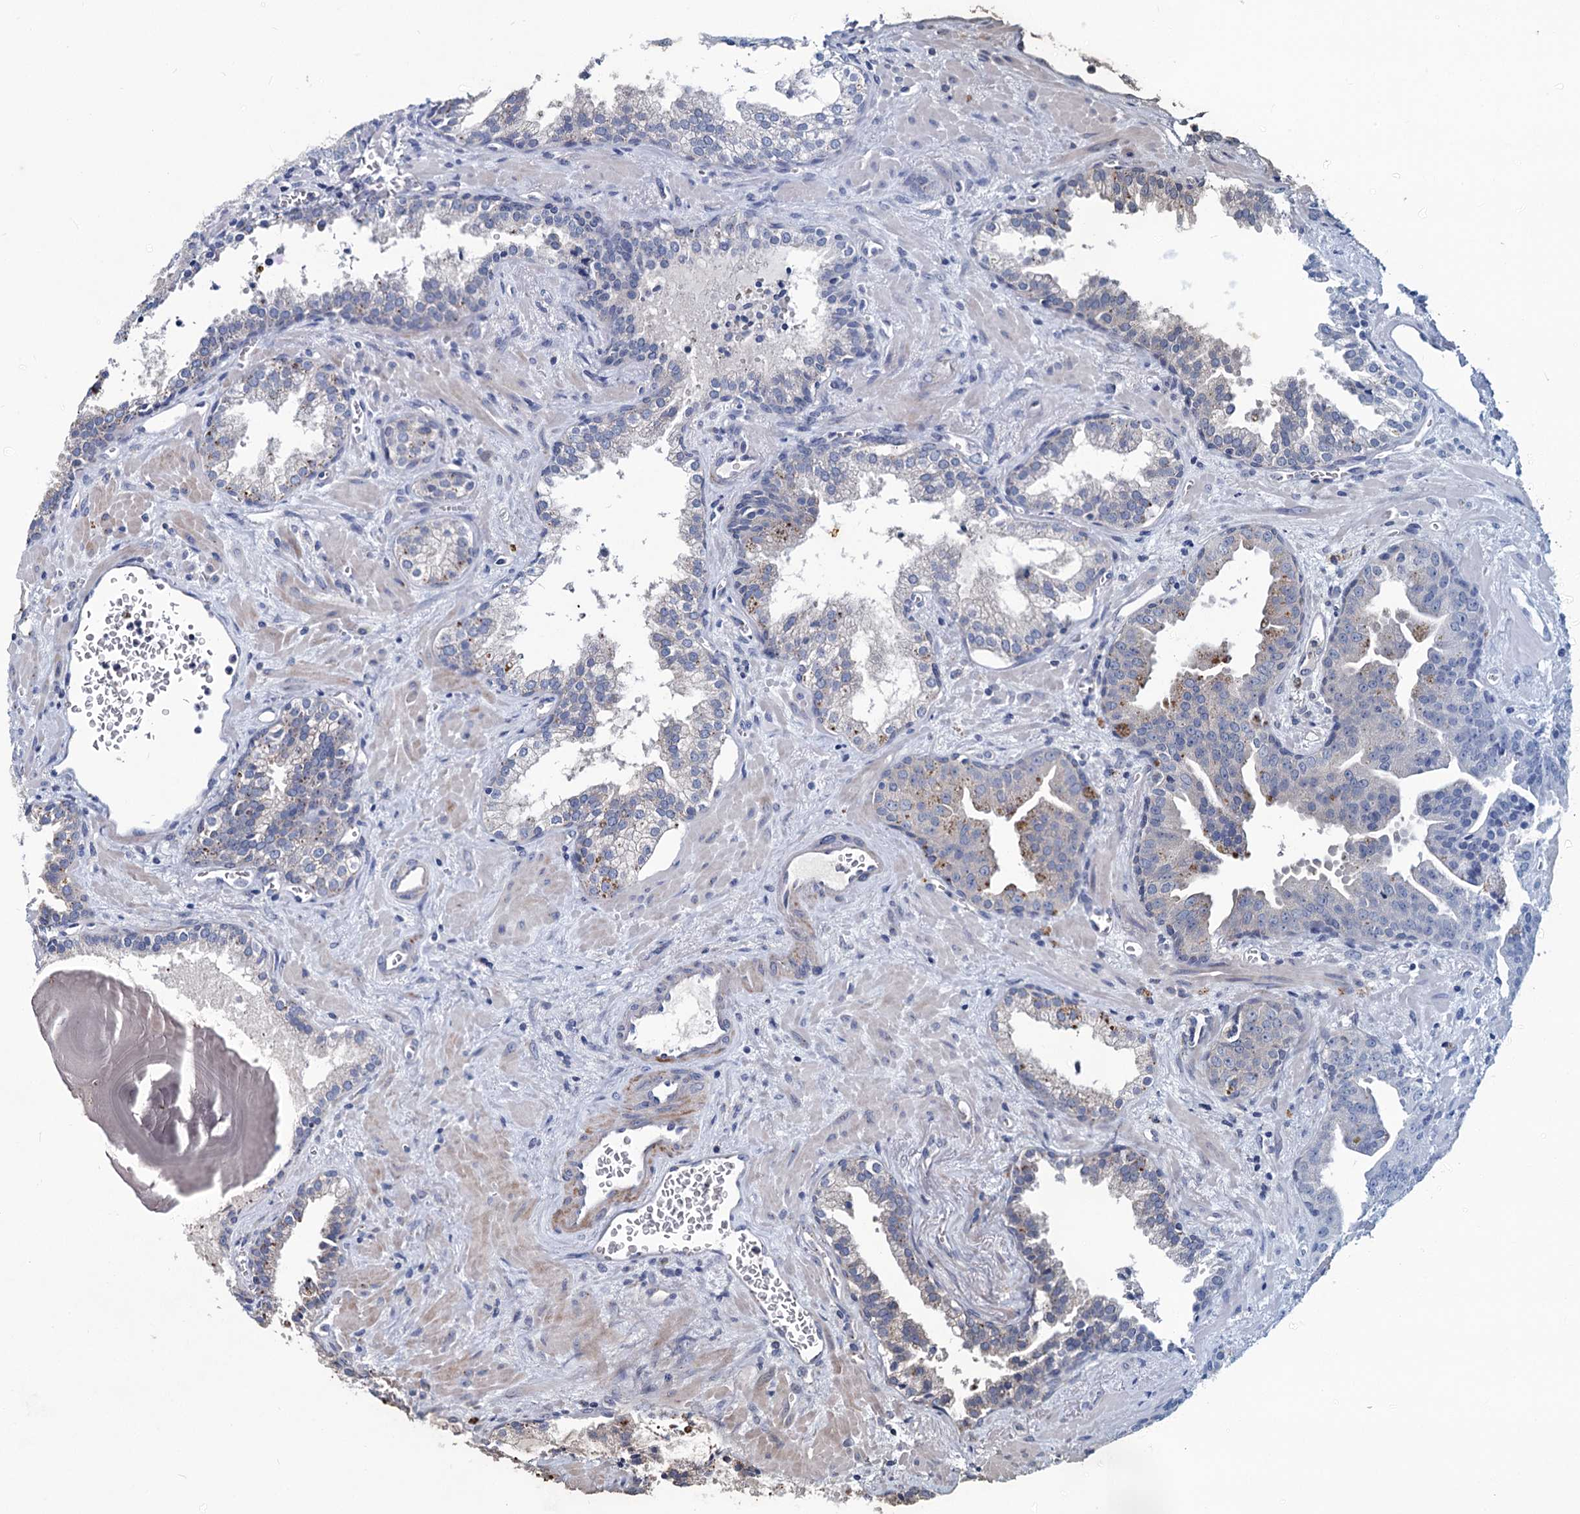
{"staining": {"intensity": "negative", "quantity": "none", "location": "none"}, "tissue": "prostate cancer", "cell_type": "Tumor cells", "image_type": "cancer", "snomed": [{"axis": "morphology", "description": "Adenocarcinoma, High grade"}, {"axis": "topography", "description": "Prostate"}], "caption": "An IHC image of high-grade adenocarcinoma (prostate) is shown. There is no staining in tumor cells of high-grade adenocarcinoma (prostate).", "gene": "AGBL4", "patient": {"sex": "male", "age": 68}}